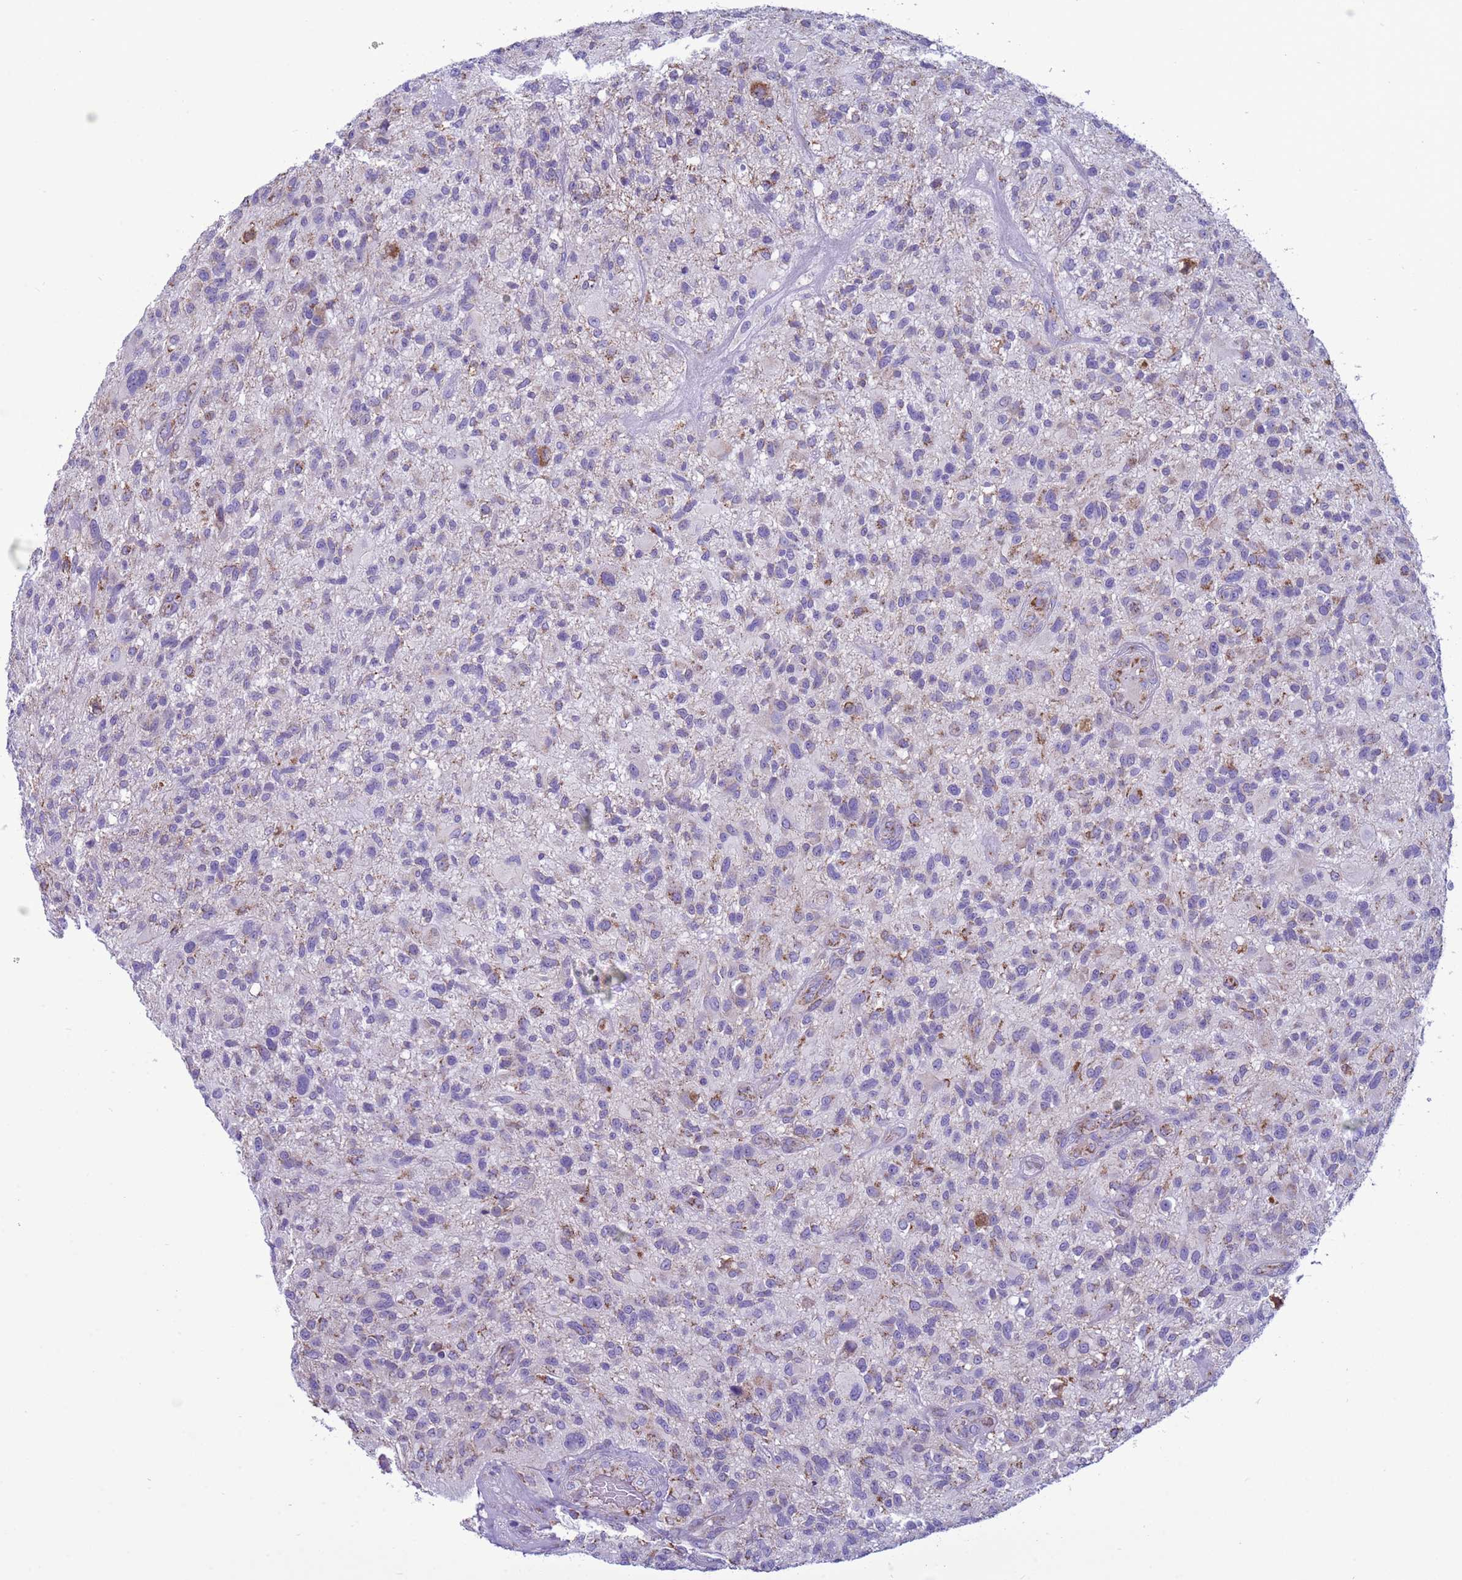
{"staining": {"intensity": "negative", "quantity": "none", "location": "none"}, "tissue": "glioma", "cell_type": "Tumor cells", "image_type": "cancer", "snomed": [{"axis": "morphology", "description": "Glioma, malignant, High grade"}, {"axis": "topography", "description": "Brain"}], "caption": "Tumor cells are negative for protein expression in human malignant glioma (high-grade). Brightfield microscopy of immunohistochemistry stained with DAB (3,3'-diaminobenzidine) (brown) and hematoxylin (blue), captured at high magnification.", "gene": "NCALD", "patient": {"sex": "male", "age": 47}}